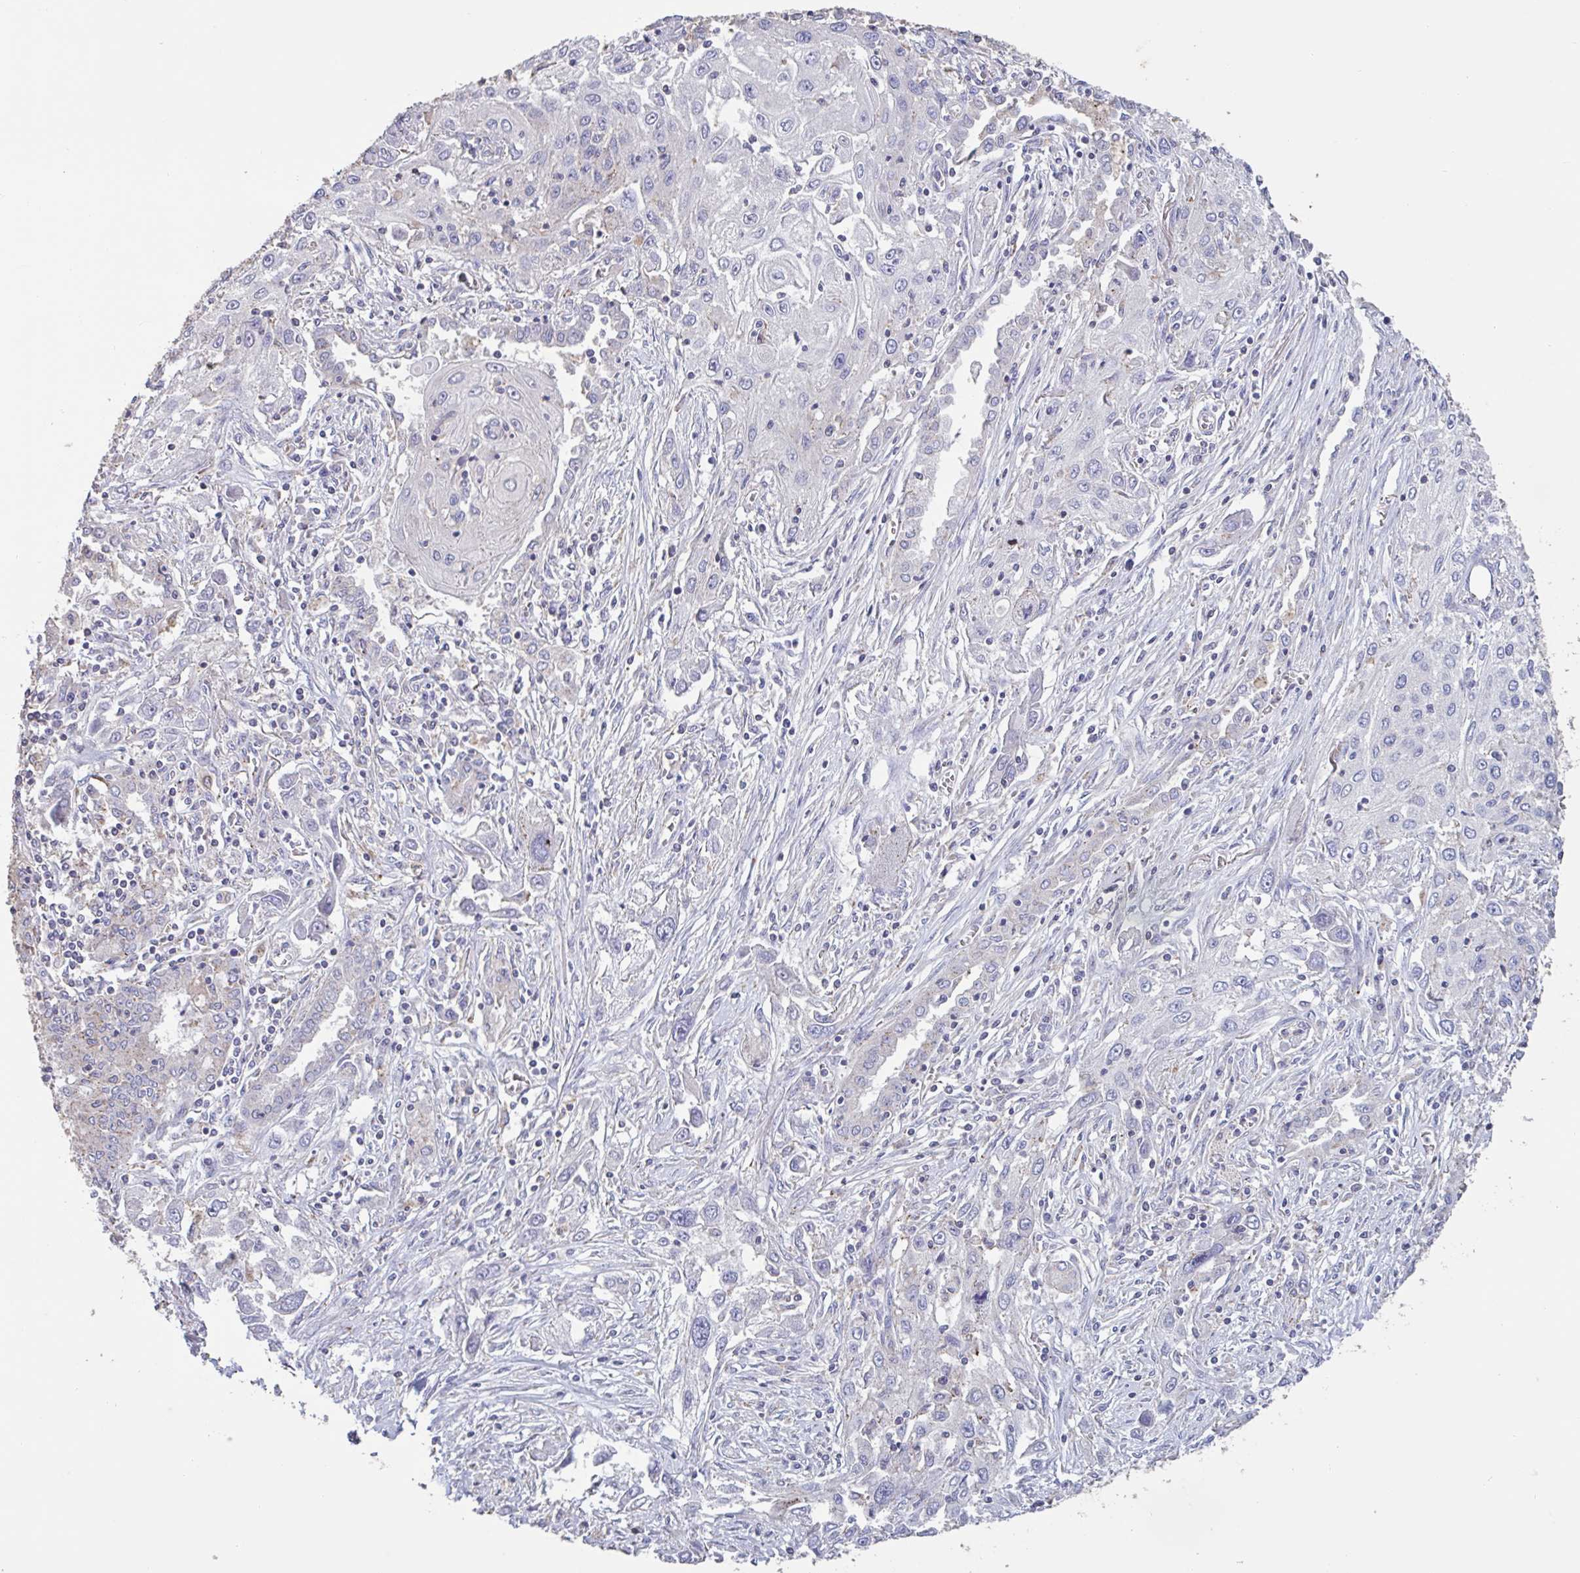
{"staining": {"intensity": "negative", "quantity": "none", "location": "none"}, "tissue": "lung cancer", "cell_type": "Tumor cells", "image_type": "cancer", "snomed": [{"axis": "morphology", "description": "Squamous cell carcinoma, NOS"}, {"axis": "topography", "description": "Lung"}], "caption": "Micrograph shows no protein expression in tumor cells of lung cancer (squamous cell carcinoma) tissue.", "gene": "CHMP5", "patient": {"sex": "female", "age": 69}}